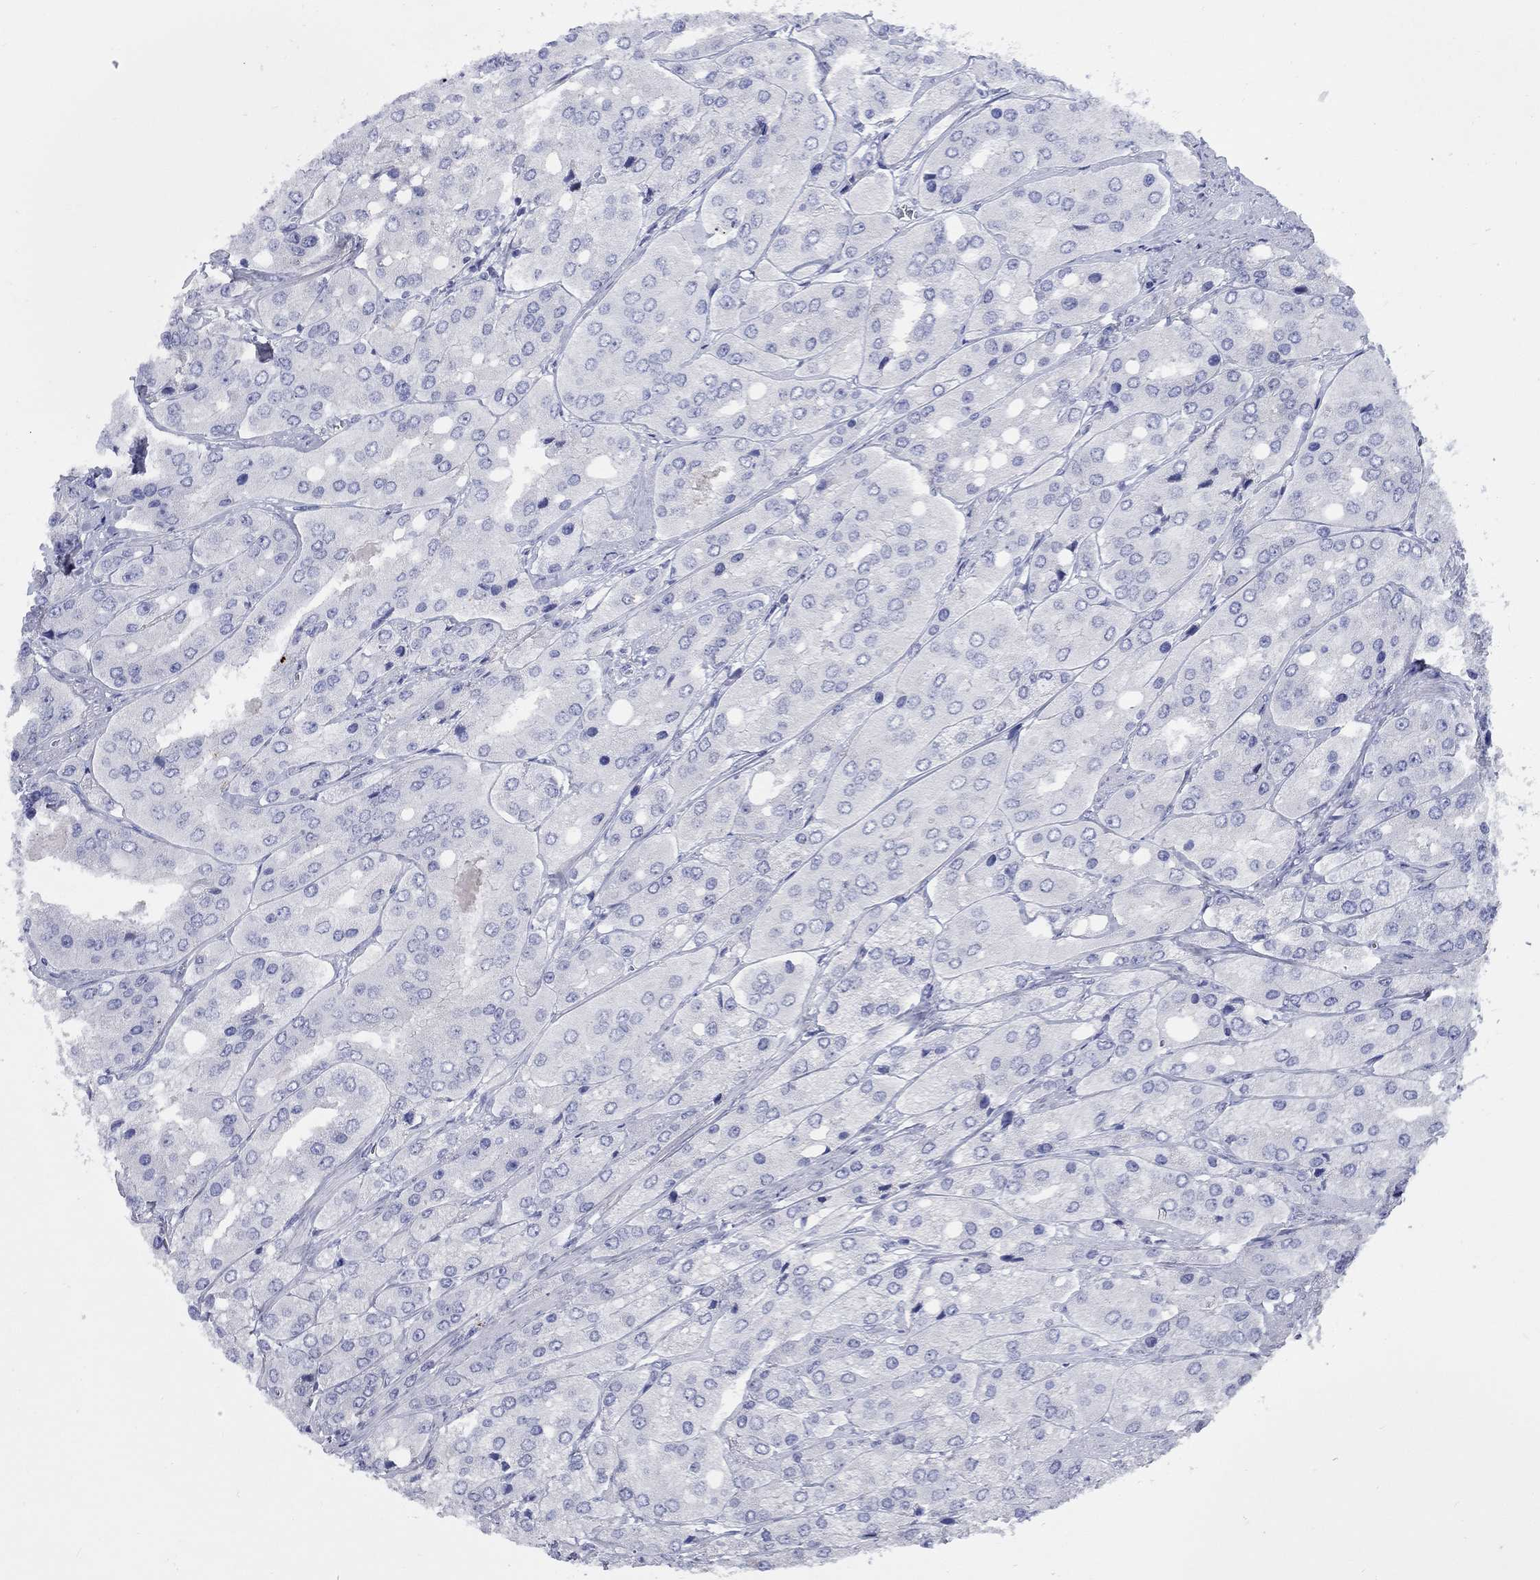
{"staining": {"intensity": "negative", "quantity": "none", "location": "none"}, "tissue": "prostate cancer", "cell_type": "Tumor cells", "image_type": "cancer", "snomed": [{"axis": "morphology", "description": "Adenocarcinoma, Low grade"}, {"axis": "topography", "description": "Prostate"}], "caption": "Immunohistochemical staining of prostate cancer reveals no significant positivity in tumor cells.", "gene": "CCNA1", "patient": {"sex": "male", "age": 69}}